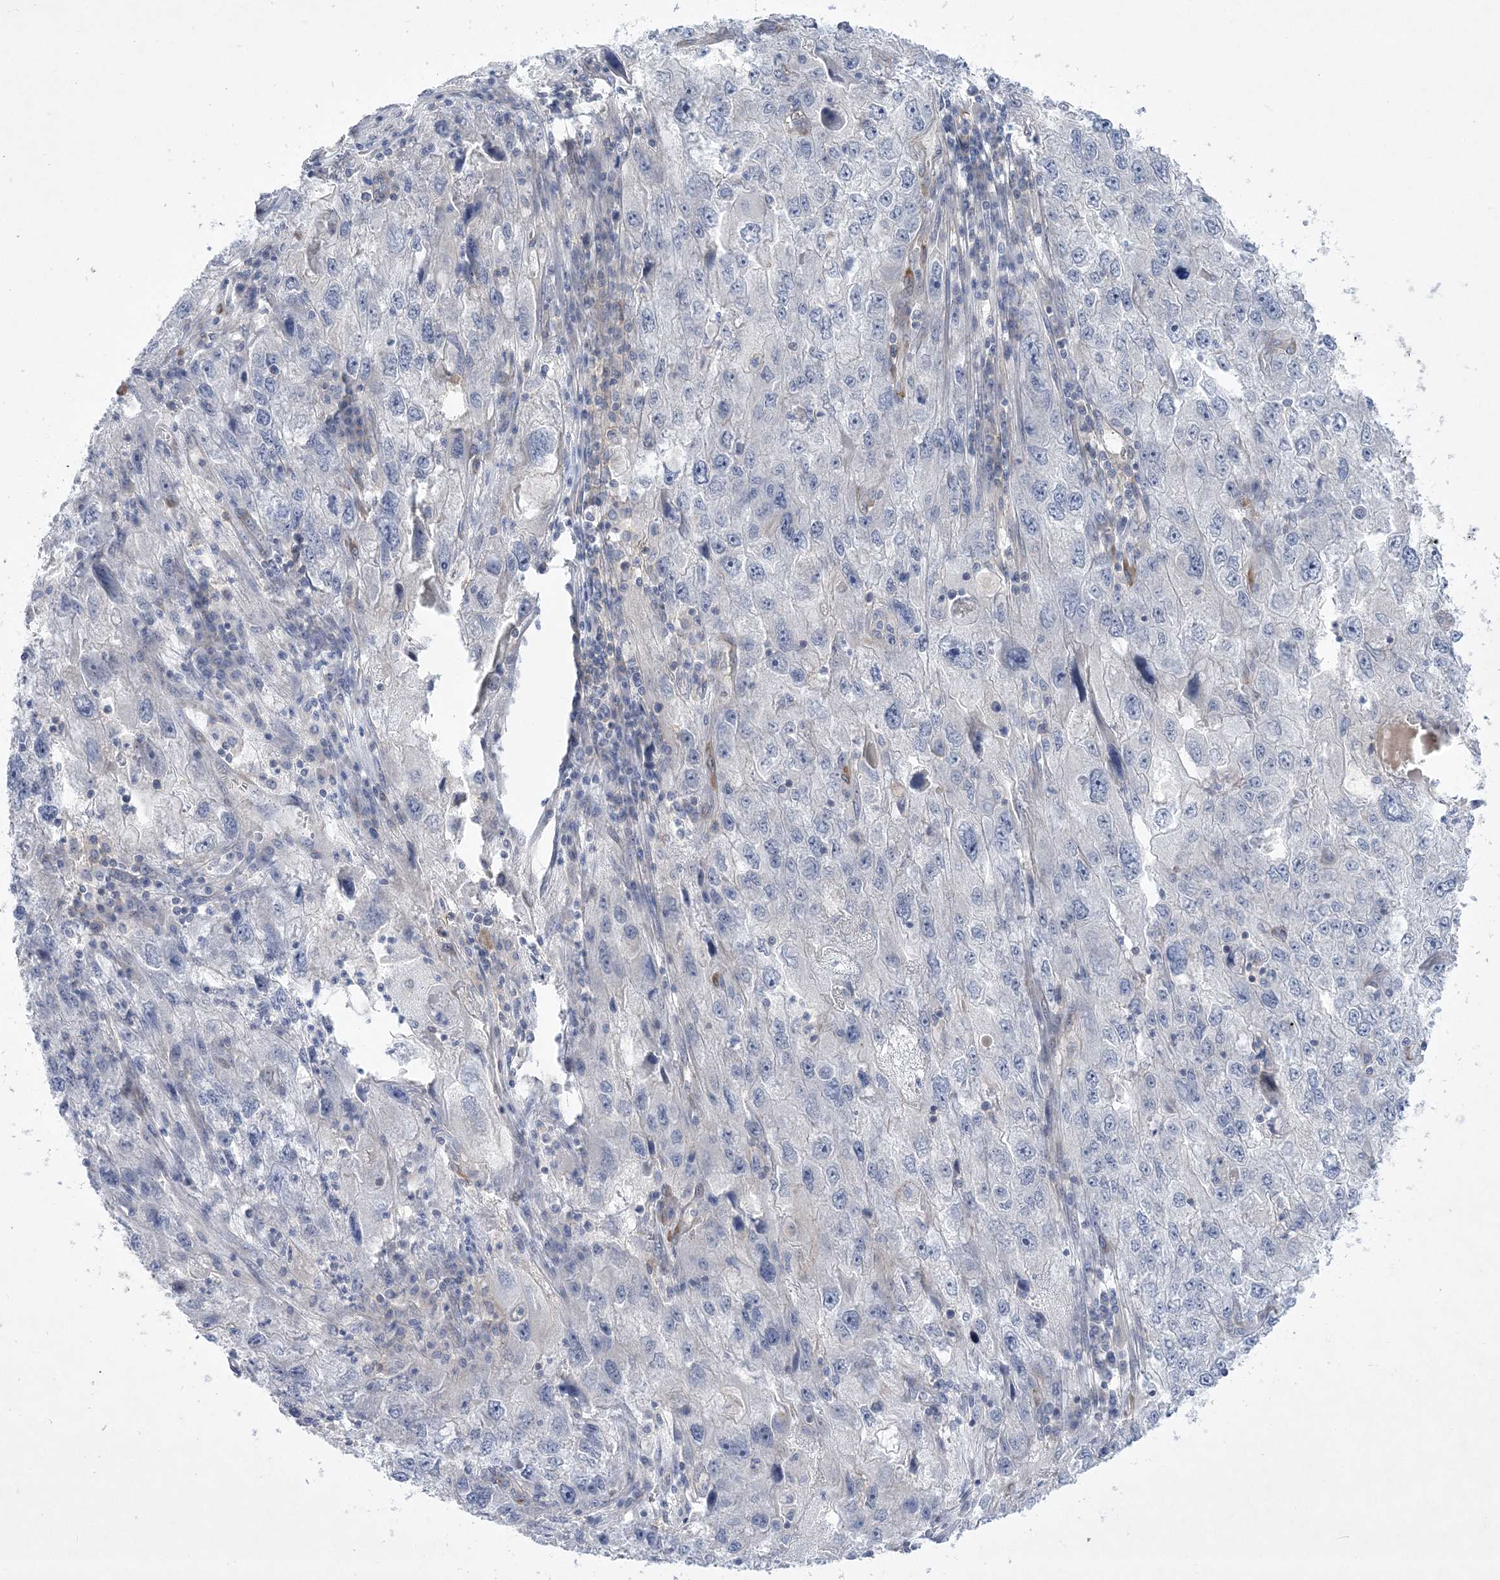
{"staining": {"intensity": "negative", "quantity": "none", "location": "none"}, "tissue": "endometrial cancer", "cell_type": "Tumor cells", "image_type": "cancer", "snomed": [{"axis": "morphology", "description": "Adenocarcinoma, NOS"}, {"axis": "topography", "description": "Endometrium"}], "caption": "The histopathology image displays no significant expression in tumor cells of adenocarcinoma (endometrial).", "gene": "ADAMTS12", "patient": {"sex": "female", "age": 49}}